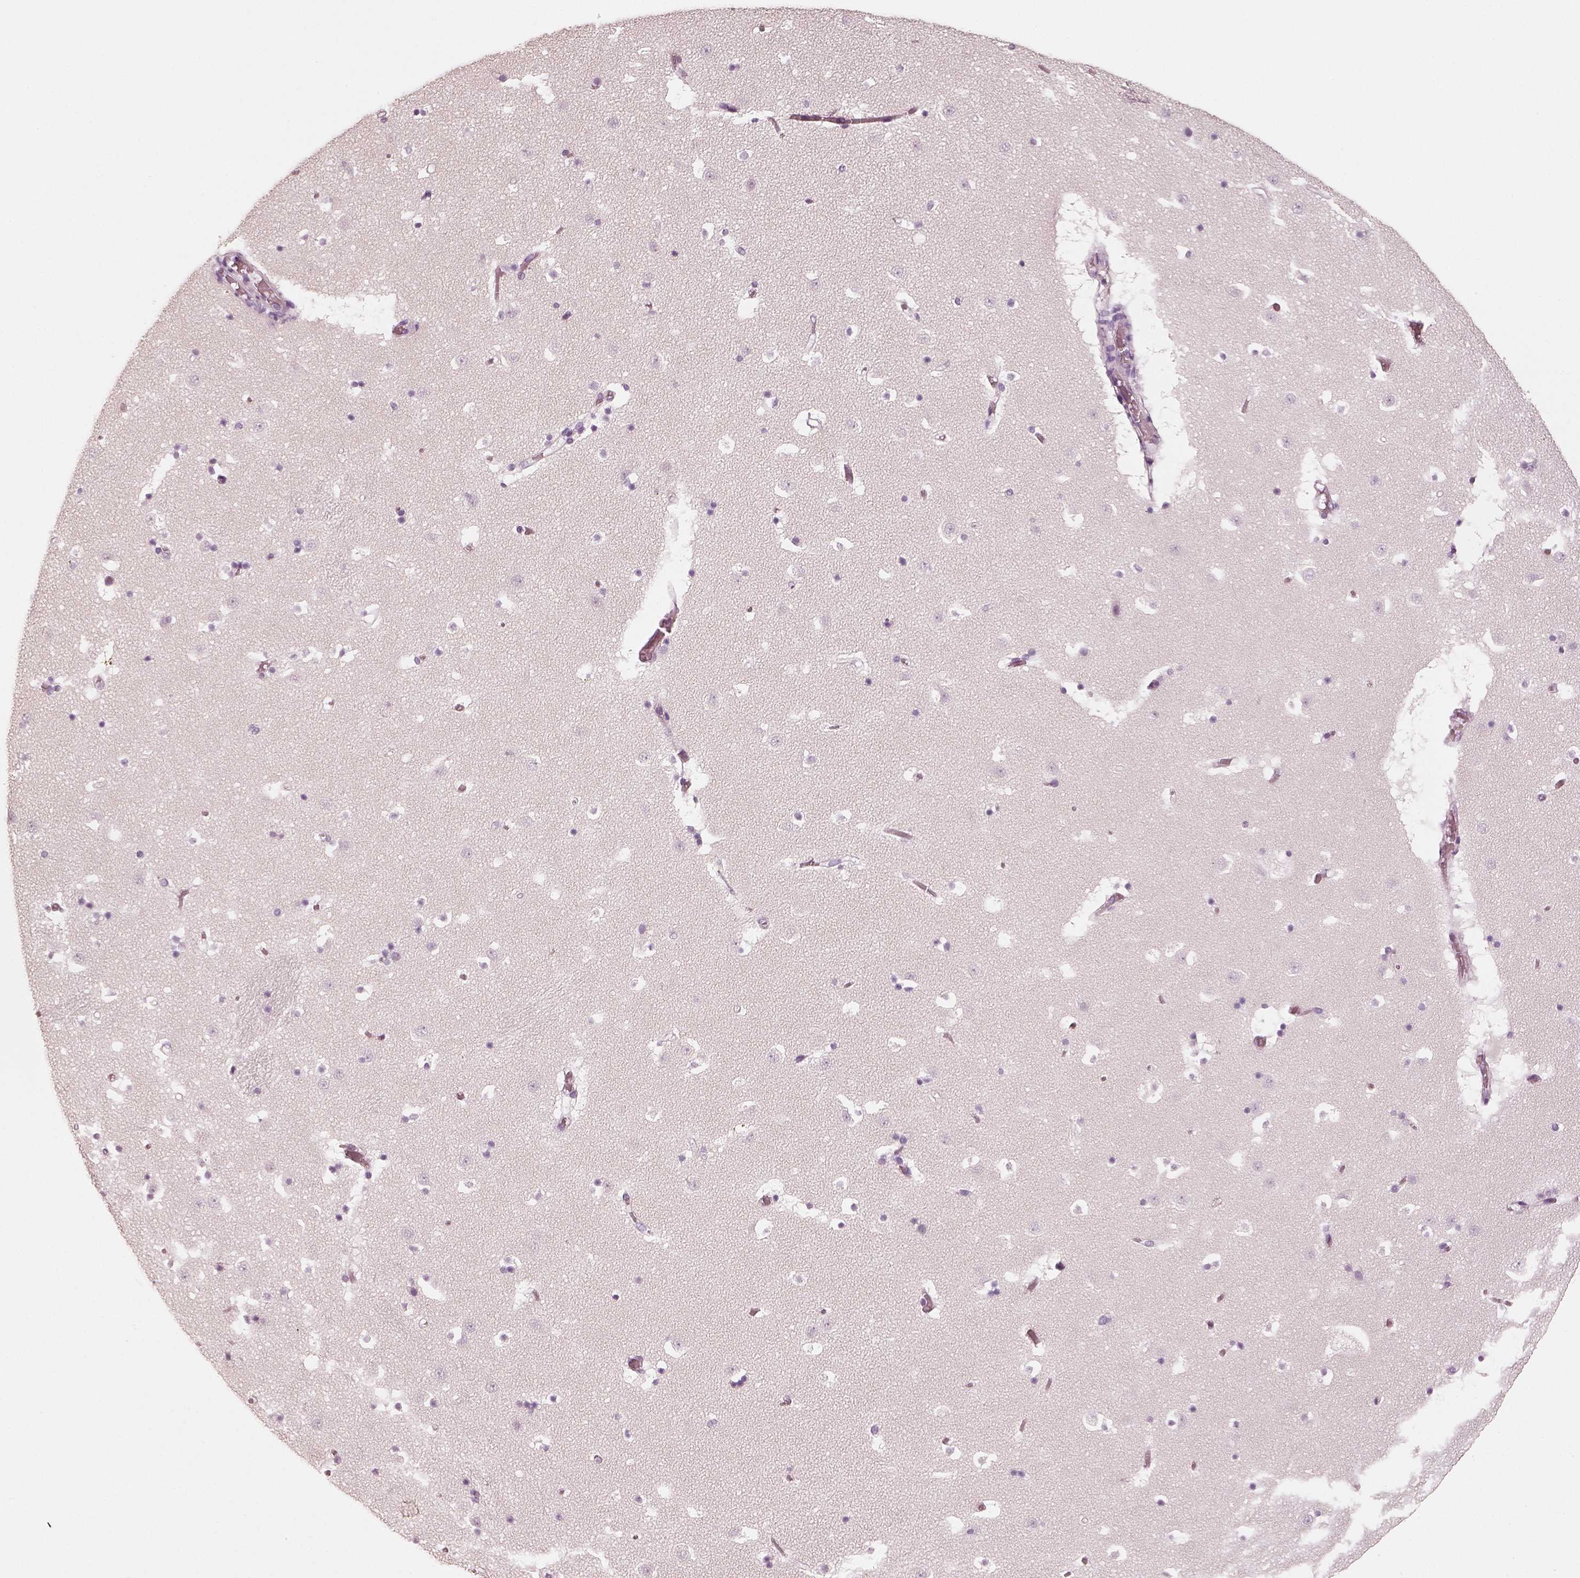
{"staining": {"intensity": "negative", "quantity": "none", "location": "none"}, "tissue": "caudate", "cell_type": "Glial cells", "image_type": "normal", "snomed": [{"axis": "morphology", "description": "Normal tissue, NOS"}, {"axis": "topography", "description": "Lateral ventricle wall"}], "caption": "Glial cells show no significant protein expression in unremarkable caudate. (DAB immunohistochemistry with hematoxylin counter stain).", "gene": "R3HDML", "patient": {"sex": "female", "age": 42}}